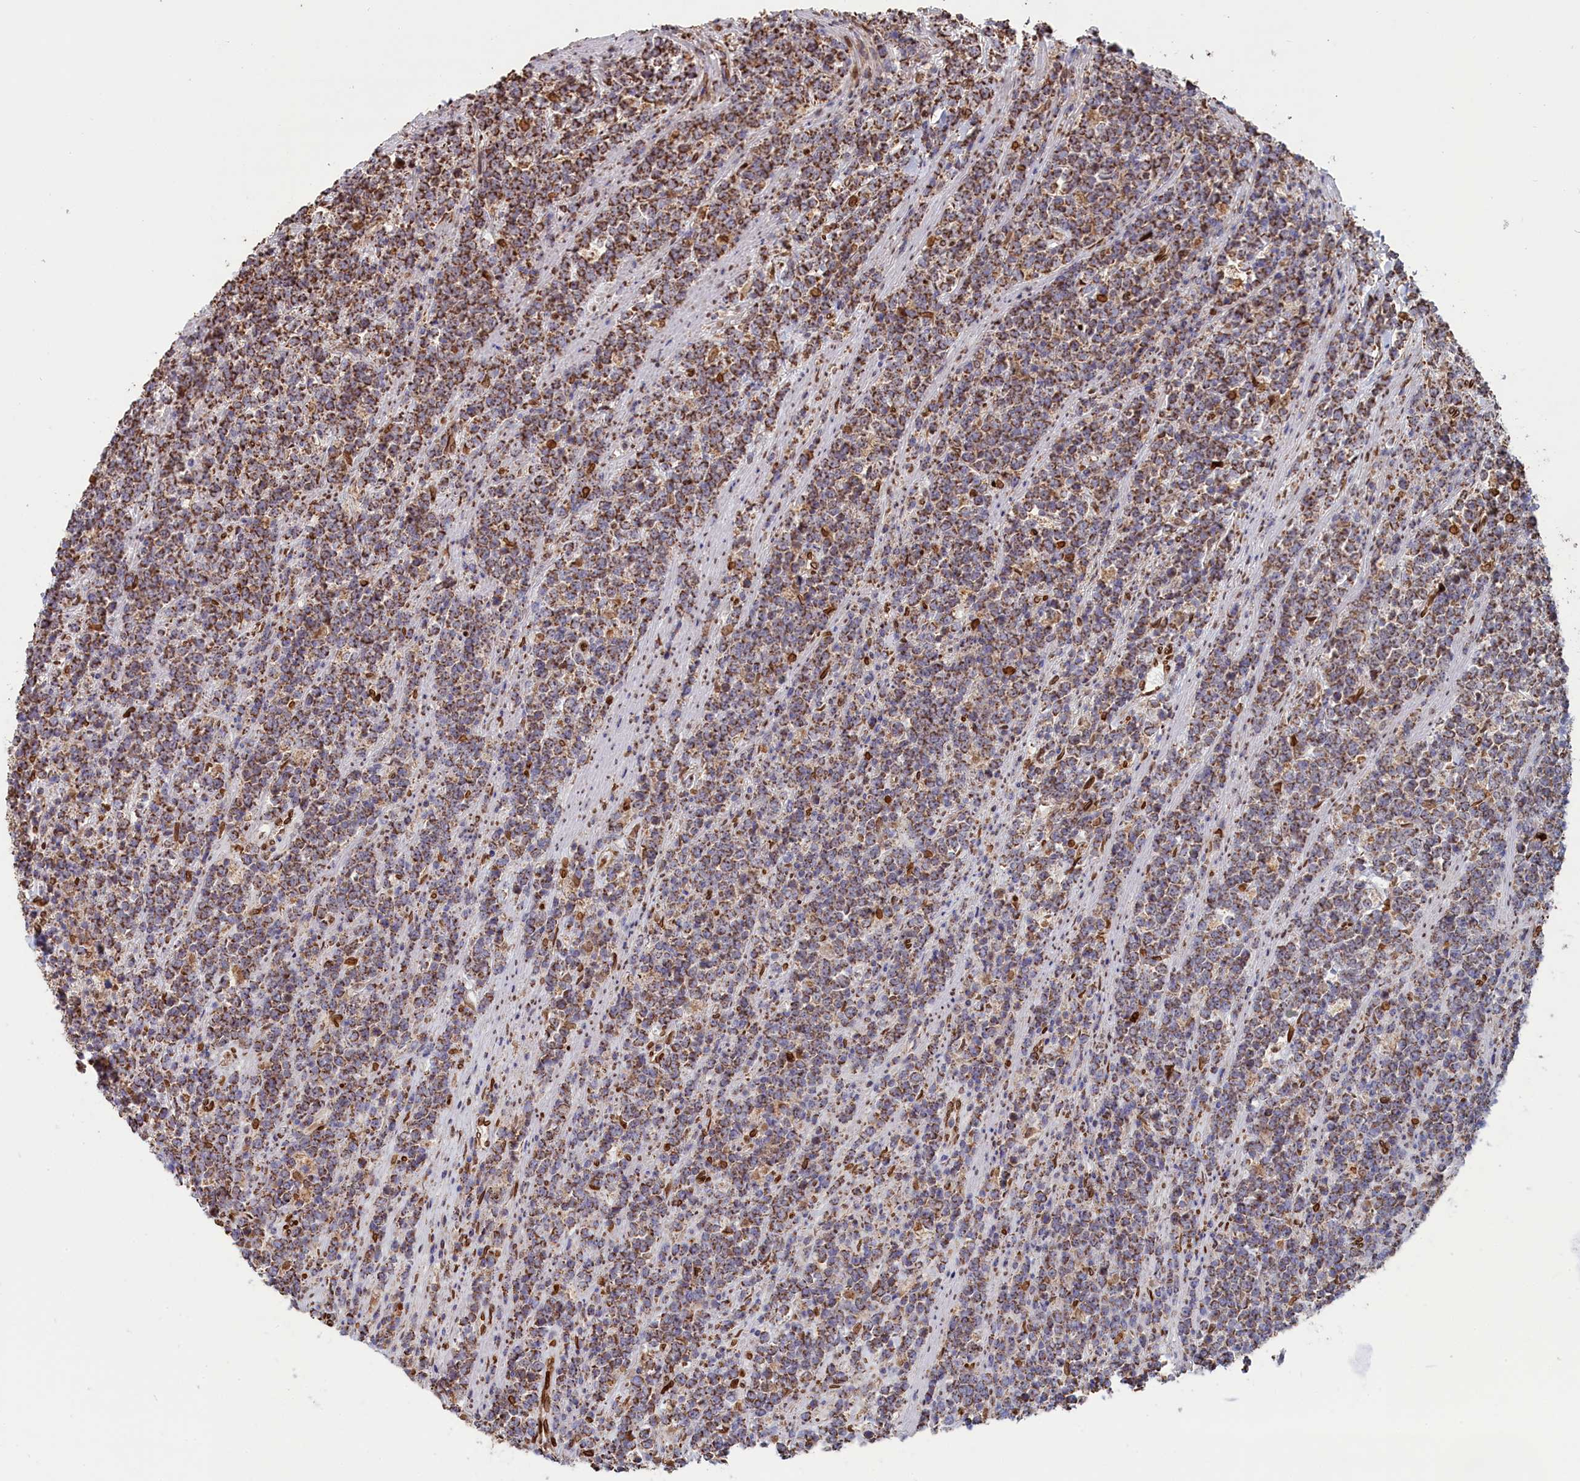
{"staining": {"intensity": "moderate", "quantity": "25%-75%", "location": "cytoplasmic/membranous"}, "tissue": "lymphoma", "cell_type": "Tumor cells", "image_type": "cancer", "snomed": [{"axis": "morphology", "description": "Malignant lymphoma, non-Hodgkin's type, High grade"}, {"axis": "topography", "description": "Small intestine"}], "caption": "IHC of human malignant lymphoma, non-Hodgkin's type (high-grade) shows medium levels of moderate cytoplasmic/membranous staining in about 25%-75% of tumor cells.", "gene": "ZNF816", "patient": {"sex": "male", "age": 8}}